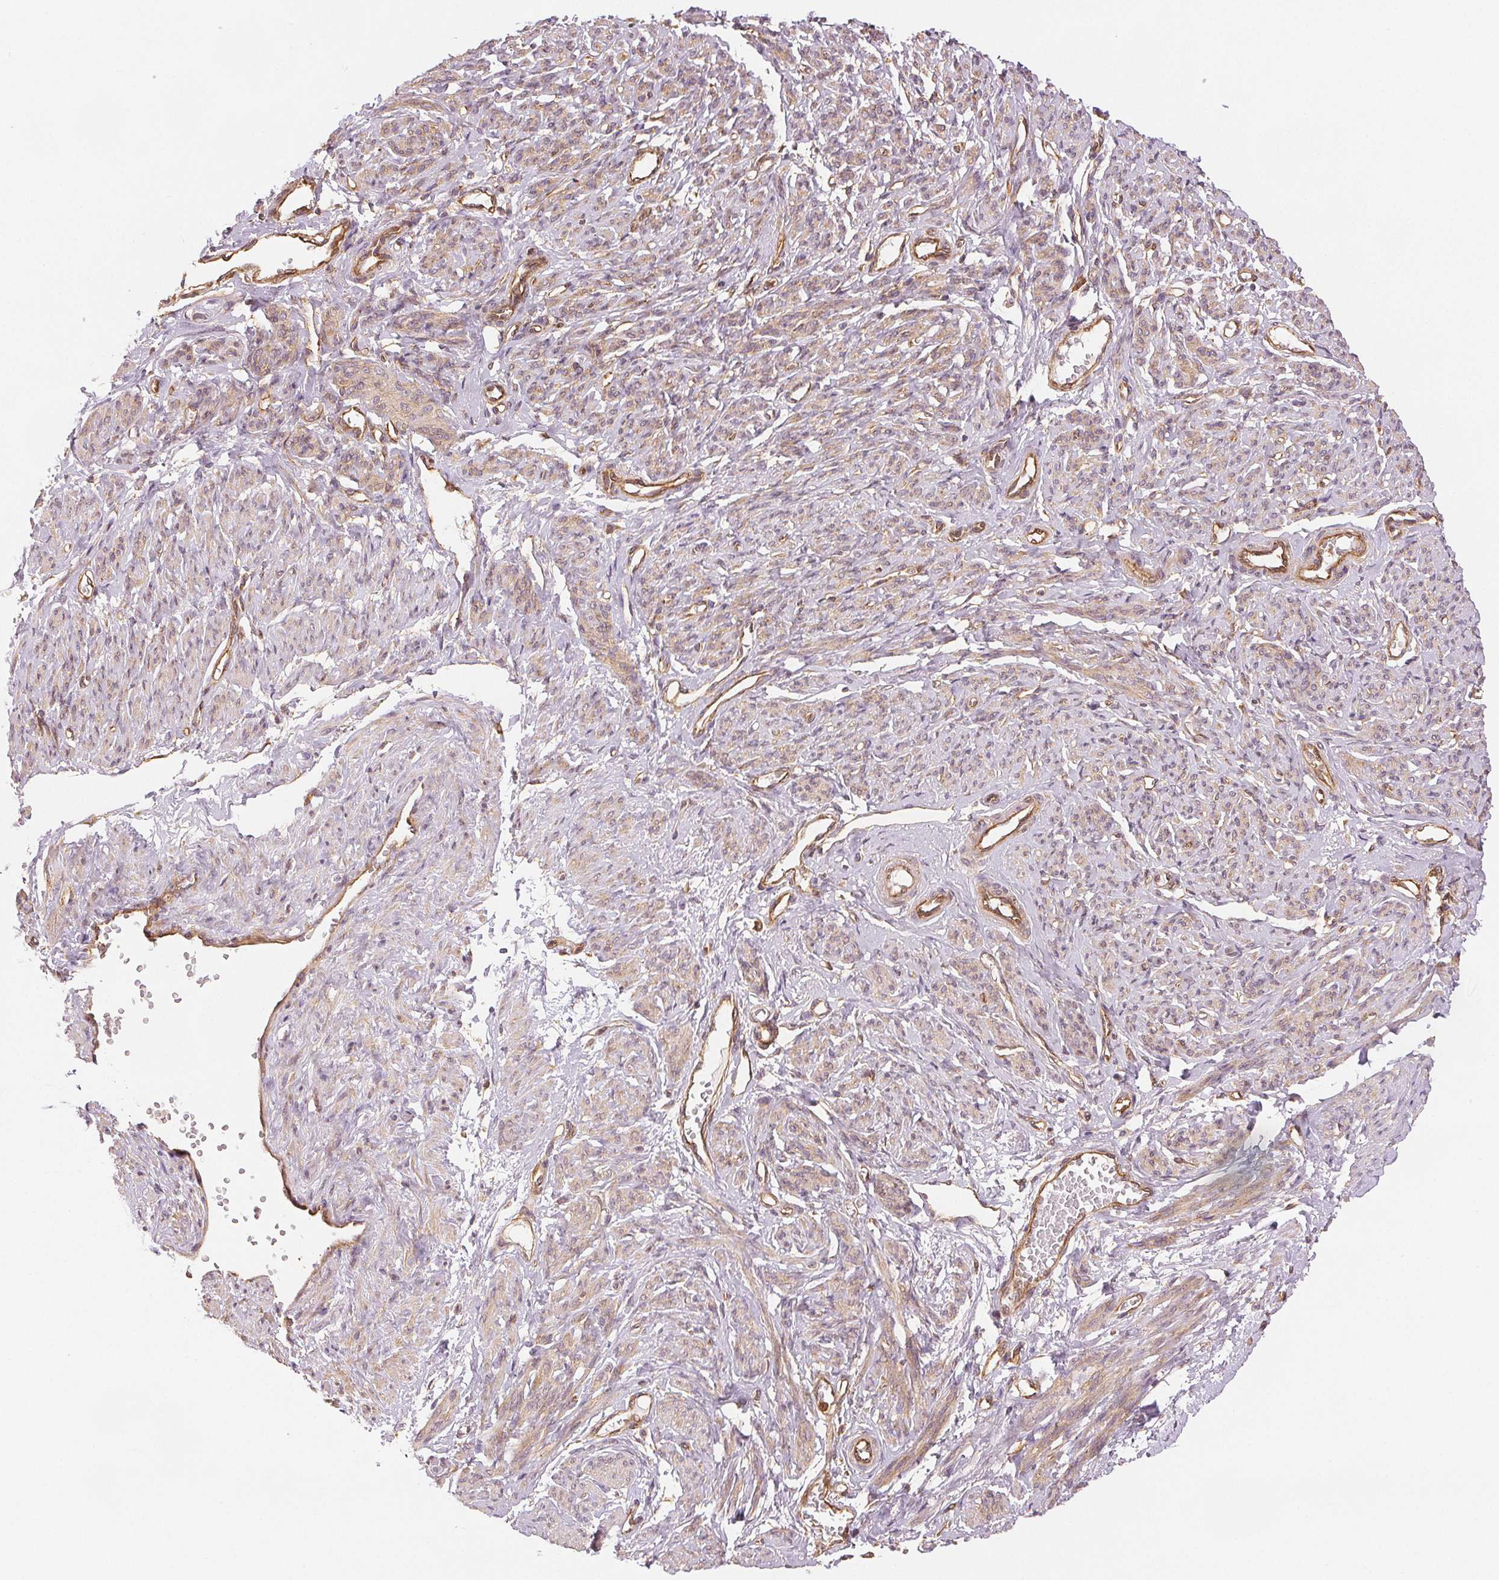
{"staining": {"intensity": "weak", "quantity": "25%-75%", "location": "cytoplasmic/membranous"}, "tissue": "smooth muscle", "cell_type": "Smooth muscle cells", "image_type": "normal", "snomed": [{"axis": "morphology", "description": "Normal tissue, NOS"}, {"axis": "topography", "description": "Smooth muscle"}], "caption": "Immunohistochemistry micrograph of benign smooth muscle: smooth muscle stained using IHC displays low levels of weak protein expression localized specifically in the cytoplasmic/membranous of smooth muscle cells, appearing as a cytoplasmic/membranous brown color.", "gene": "DIAPH2", "patient": {"sex": "female", "age": 65}}